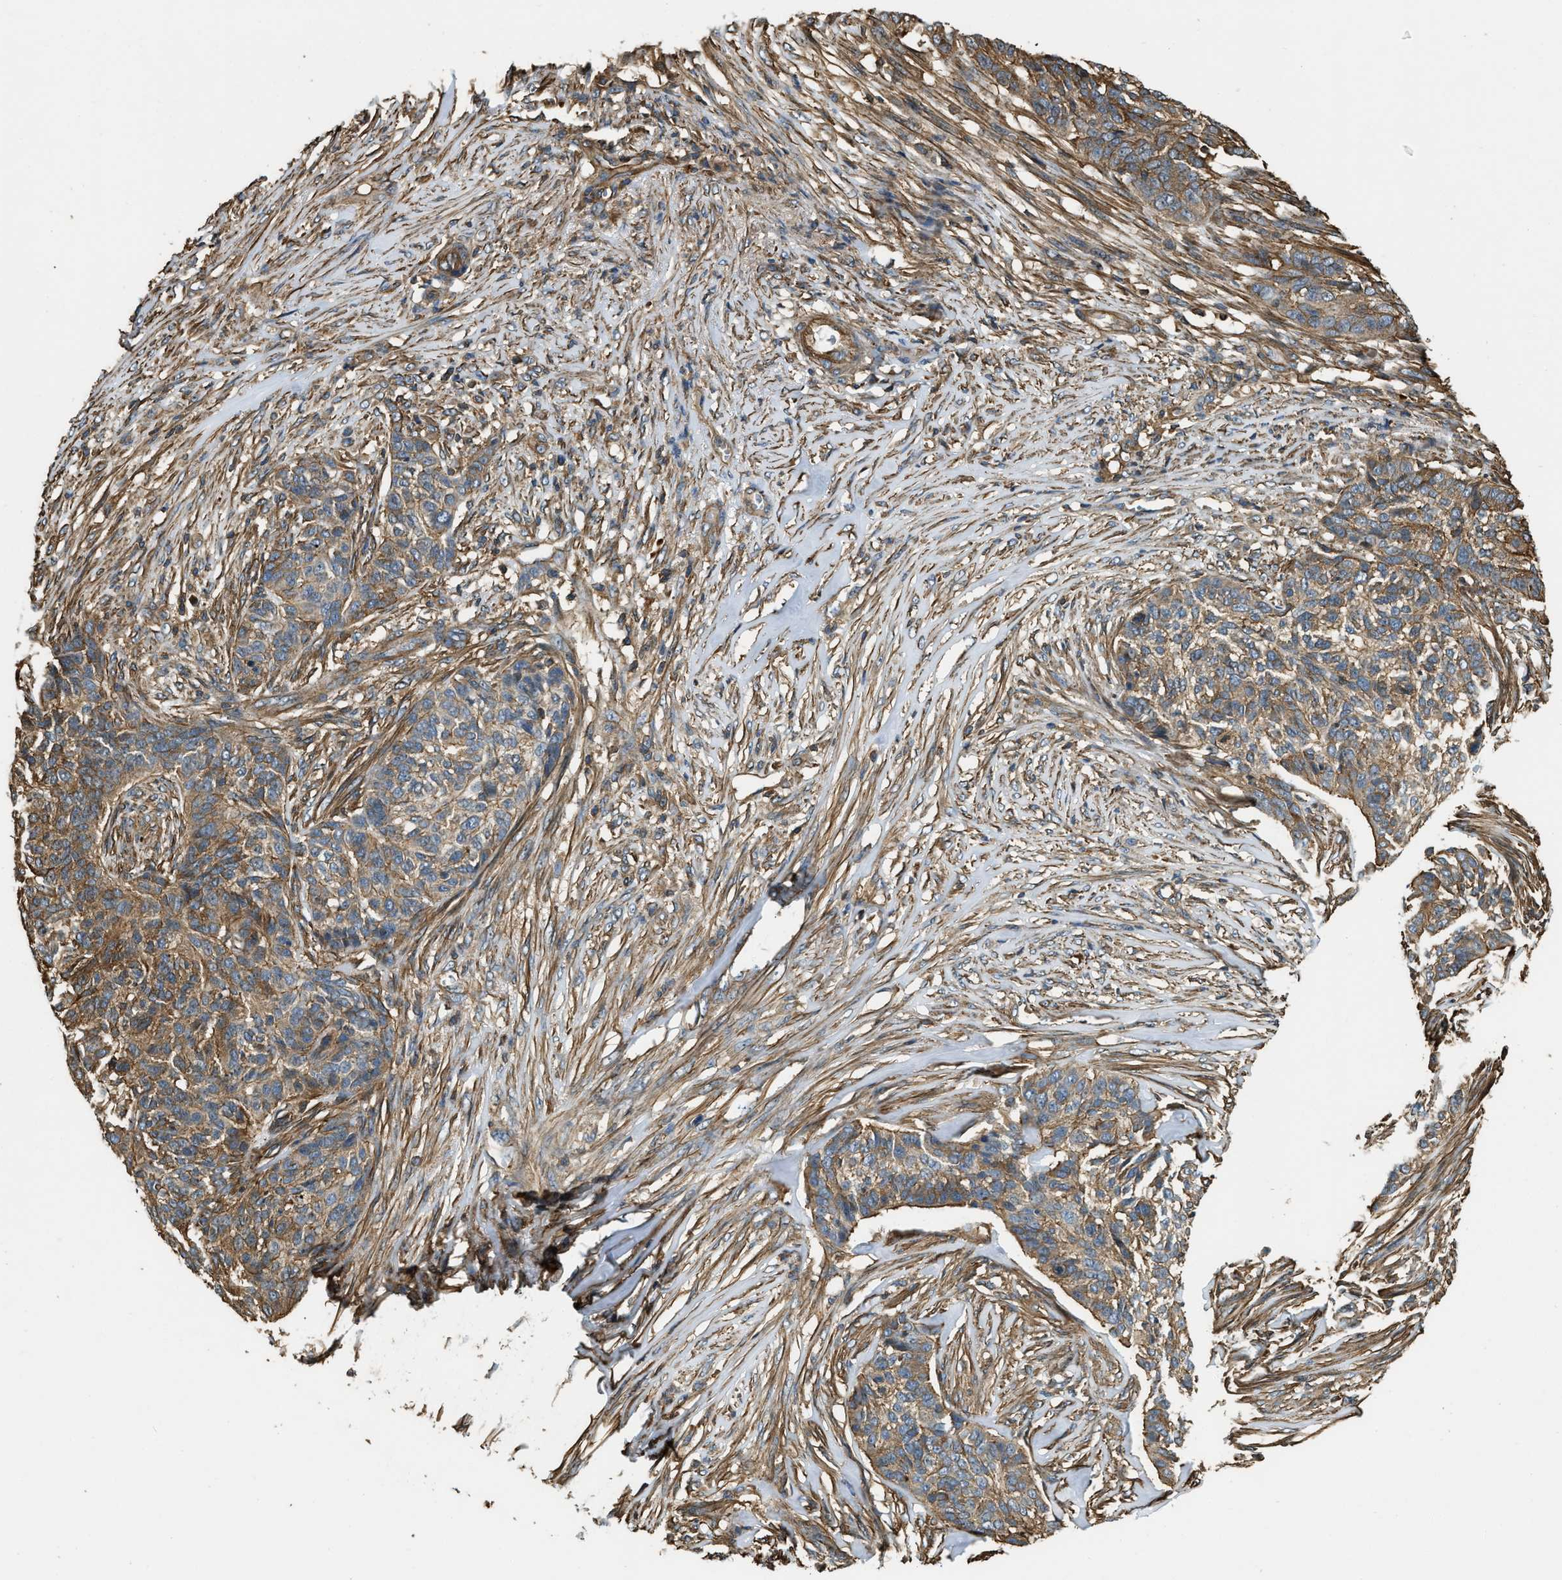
{"staining": {"intensity": "moderate", "quantity": ">75%", "location": "cytoplasmic/membranous"}, "tissue": "skin cancer", "cell_type": "Tumor cells", "image_type": "cancer", "snomed": [{"axis": "morphology", "description": "Basal cell carcinoma"}, {"axis": "topography", "description": "Skin"}], "caption": "There is medium levels of moderate cytoplasmic/membranous positivity in tumor cells of basal cell carcinoma (skin), as demonstrated by immunohistochemical staining (brown color).", "gene": "YARS1", "patient": {"sex": "male", "age": 85}}